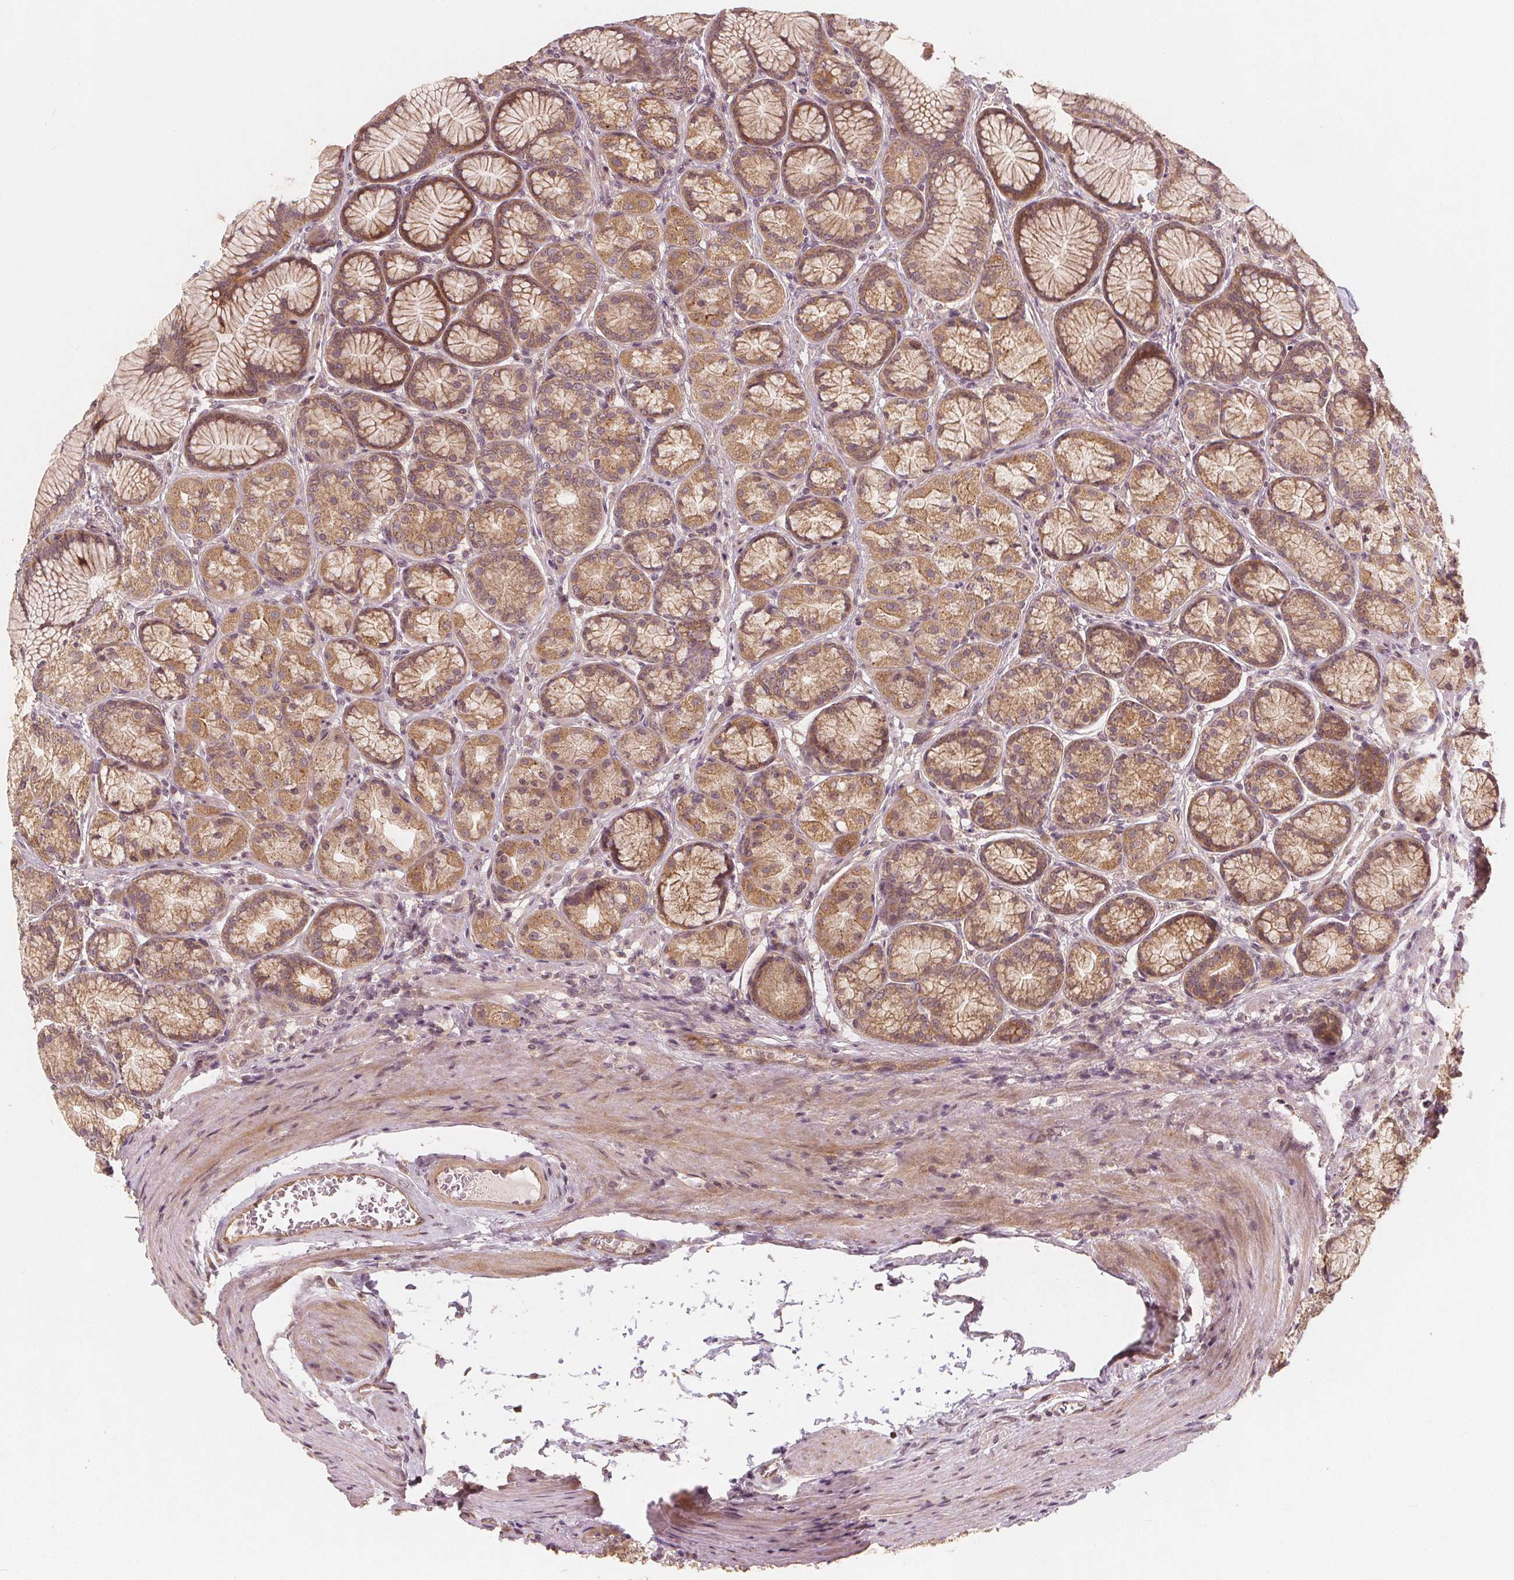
{"staining": {"intensity": "moderate", "quantity": ">75%", "location": "cytoplasmic/membranous"}, "tissue": "stomach", "cell_type": "Glandular cells", "image_type": "normal", "snomed": [{"axis": "morphology", "description": "Normal tissue, NOS"}, {"axis": "morphology", "description": "Adenocarcinoma, NOS"}, {"axis": "morphology", "description": "Adenocarcinoma, High grade"}, {"axis": "topography", "description": "Stomach, upper"}, {"axis": "topography", "description": "Stomach"}], "caption": "This image shows IHC staining of benign stomach, with medium moderate cytoplasmic/membranous staining in approximately >75% of glandular cells.", "gene": "SNX12", "patient": {"sex": "female", "age": 65}}